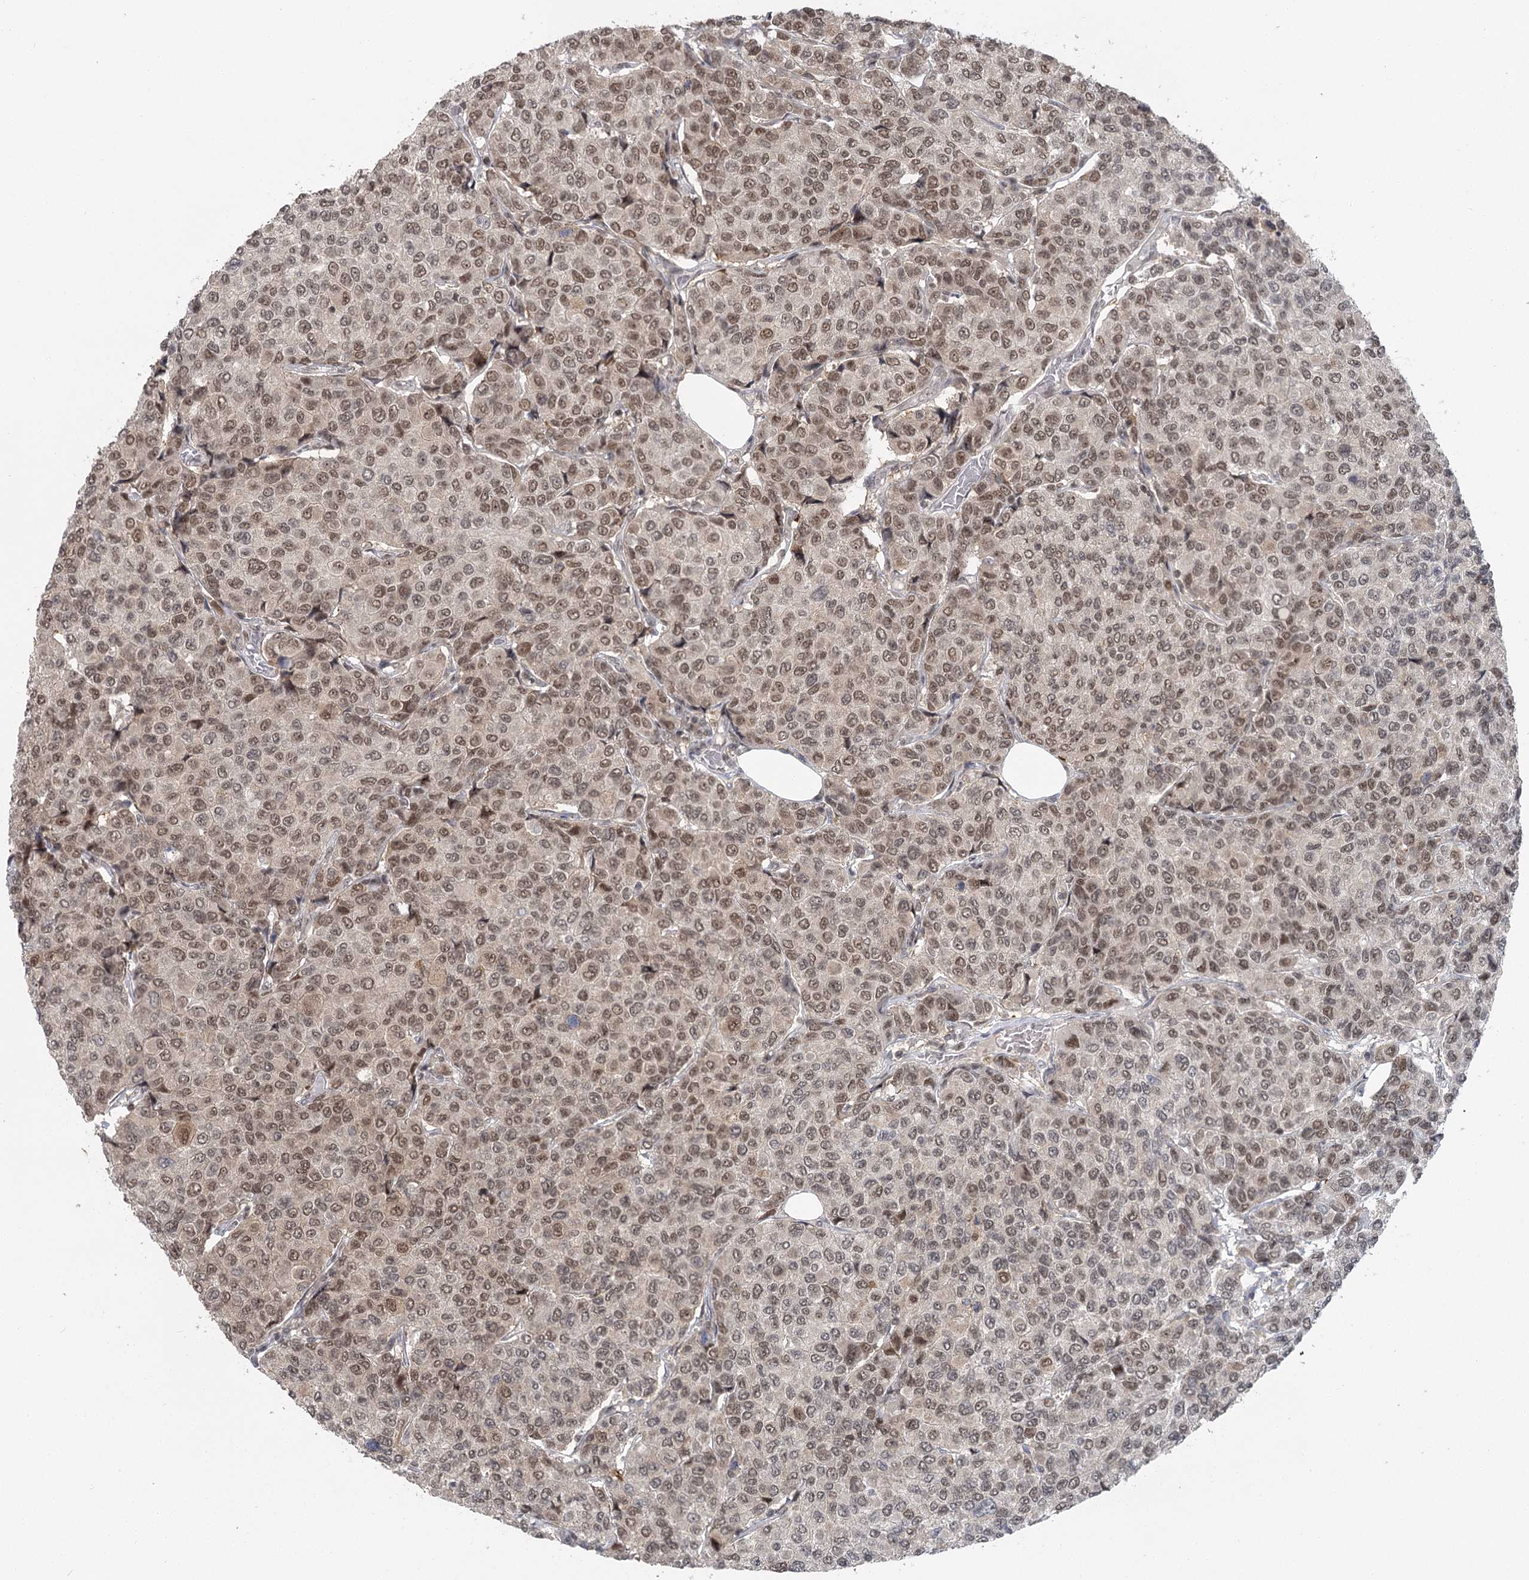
{"staining": {"intensity": "moderate", "quantity": ">75%", "location": "nuclear"}, "tissue": "breast cancer", "cell_type": "Tumor cells", "image_type": "cancer", "snomed": [{"axis": "morphology", "description": "Duct carcinoma"}, {"axis": "topography", "description": "Breast"}], "caption": "An immunohistochemistry (IHC) image of neoplastic tissue is shown. Protein staining in brown highlights moderate nuclear positivity in infiltrating ductal carcinoma (breast) within tumor cells. The staining is performed using DAB brown chromogen to label protein expression. The nuclei are counter-stained blue using hematoxylin.", "gene": "PDS5A", "patient": {"sex": "female", "age": 55}}